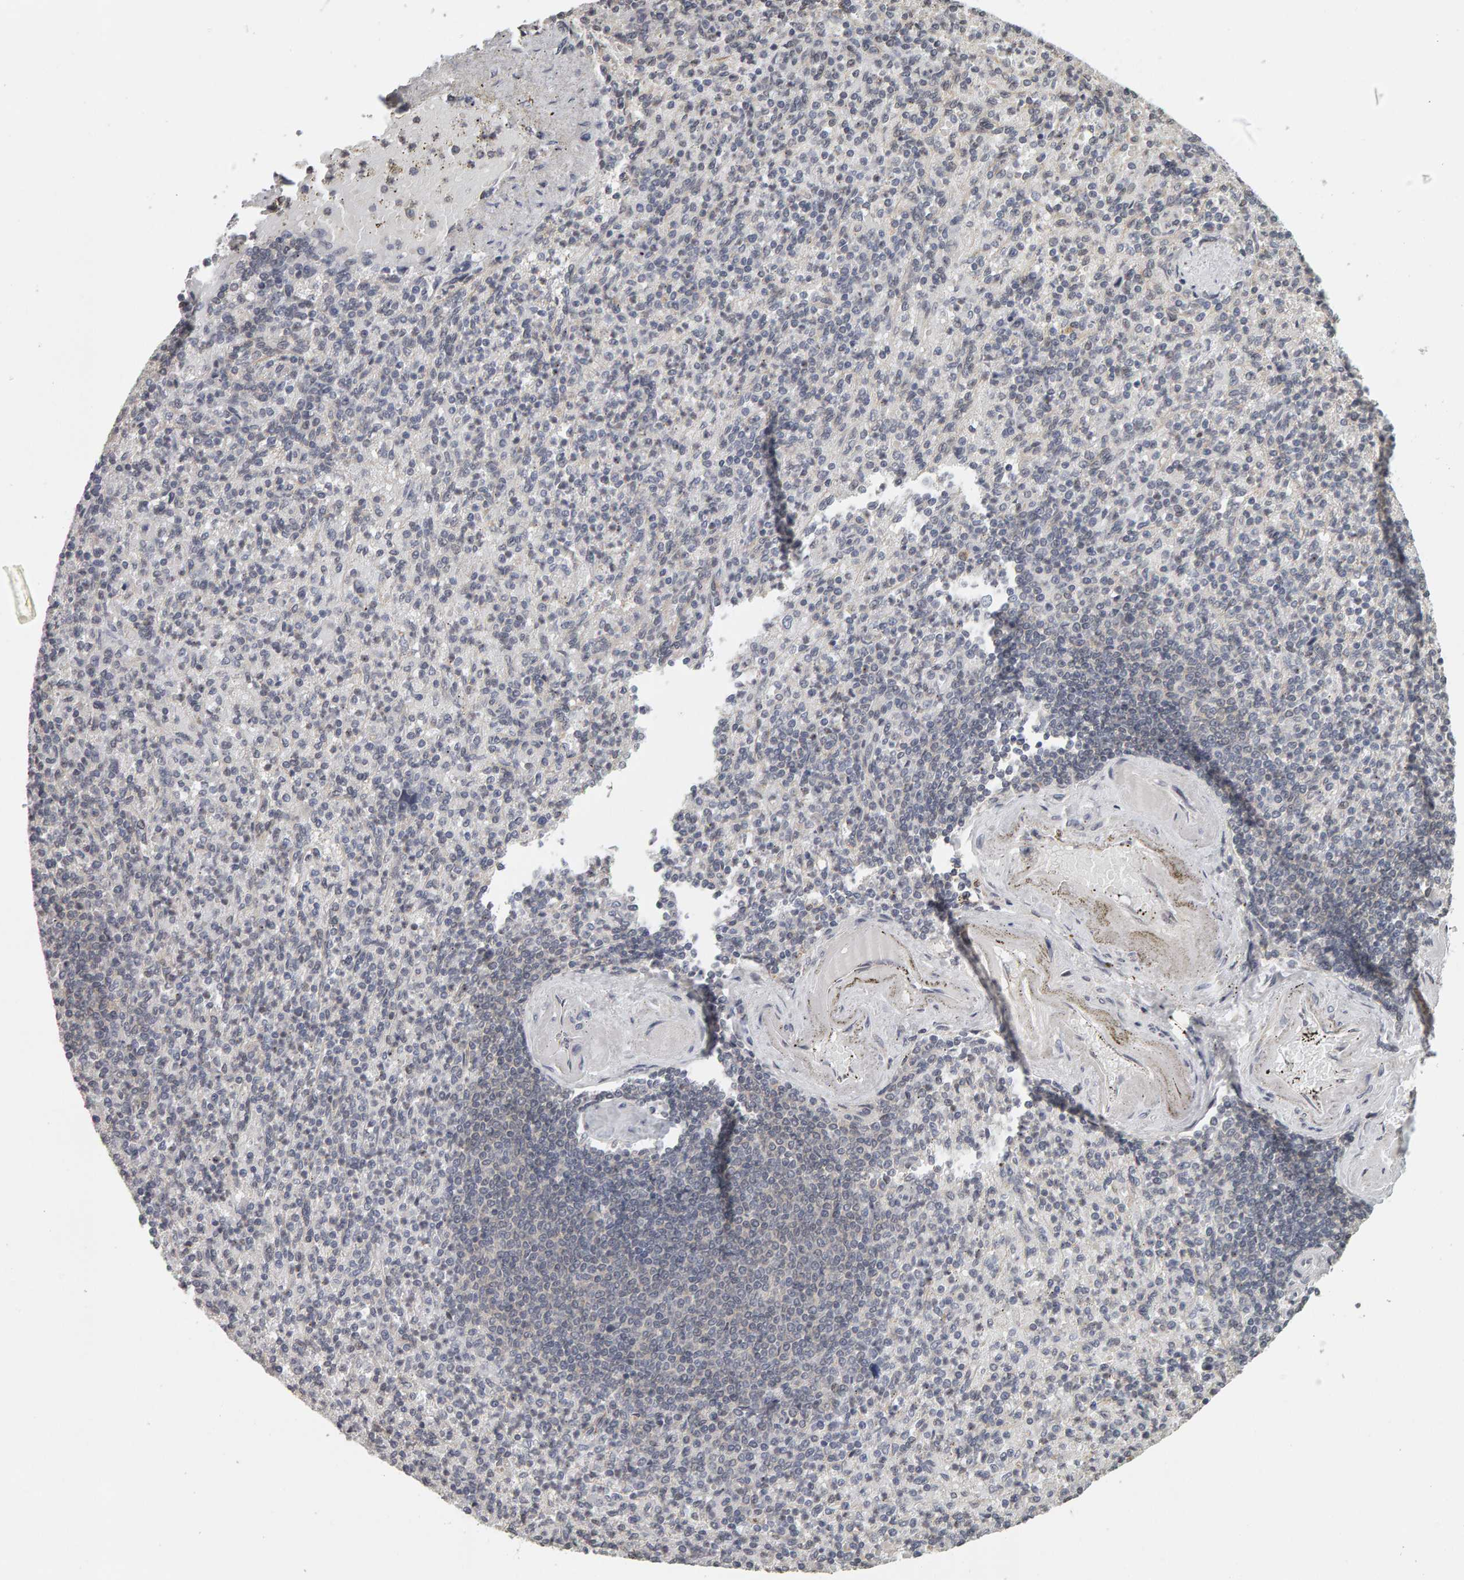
{"staining": {"intensity": "negative", "quantity": "none", "location": "none"}, "tissue": "spleen", "cell_type": "Cells in red pulp", "image_type": "normal", "snomed": [{"axis": "morphology", "description": "Normal tissue, NOS"}, {"axis": "topography", "description": "Spleen"}], "caption": "Cells in red pulp show no significant expression in benign spleen.", "gene": "TEFM", "patient": {"sex": "female", "age": 74}}